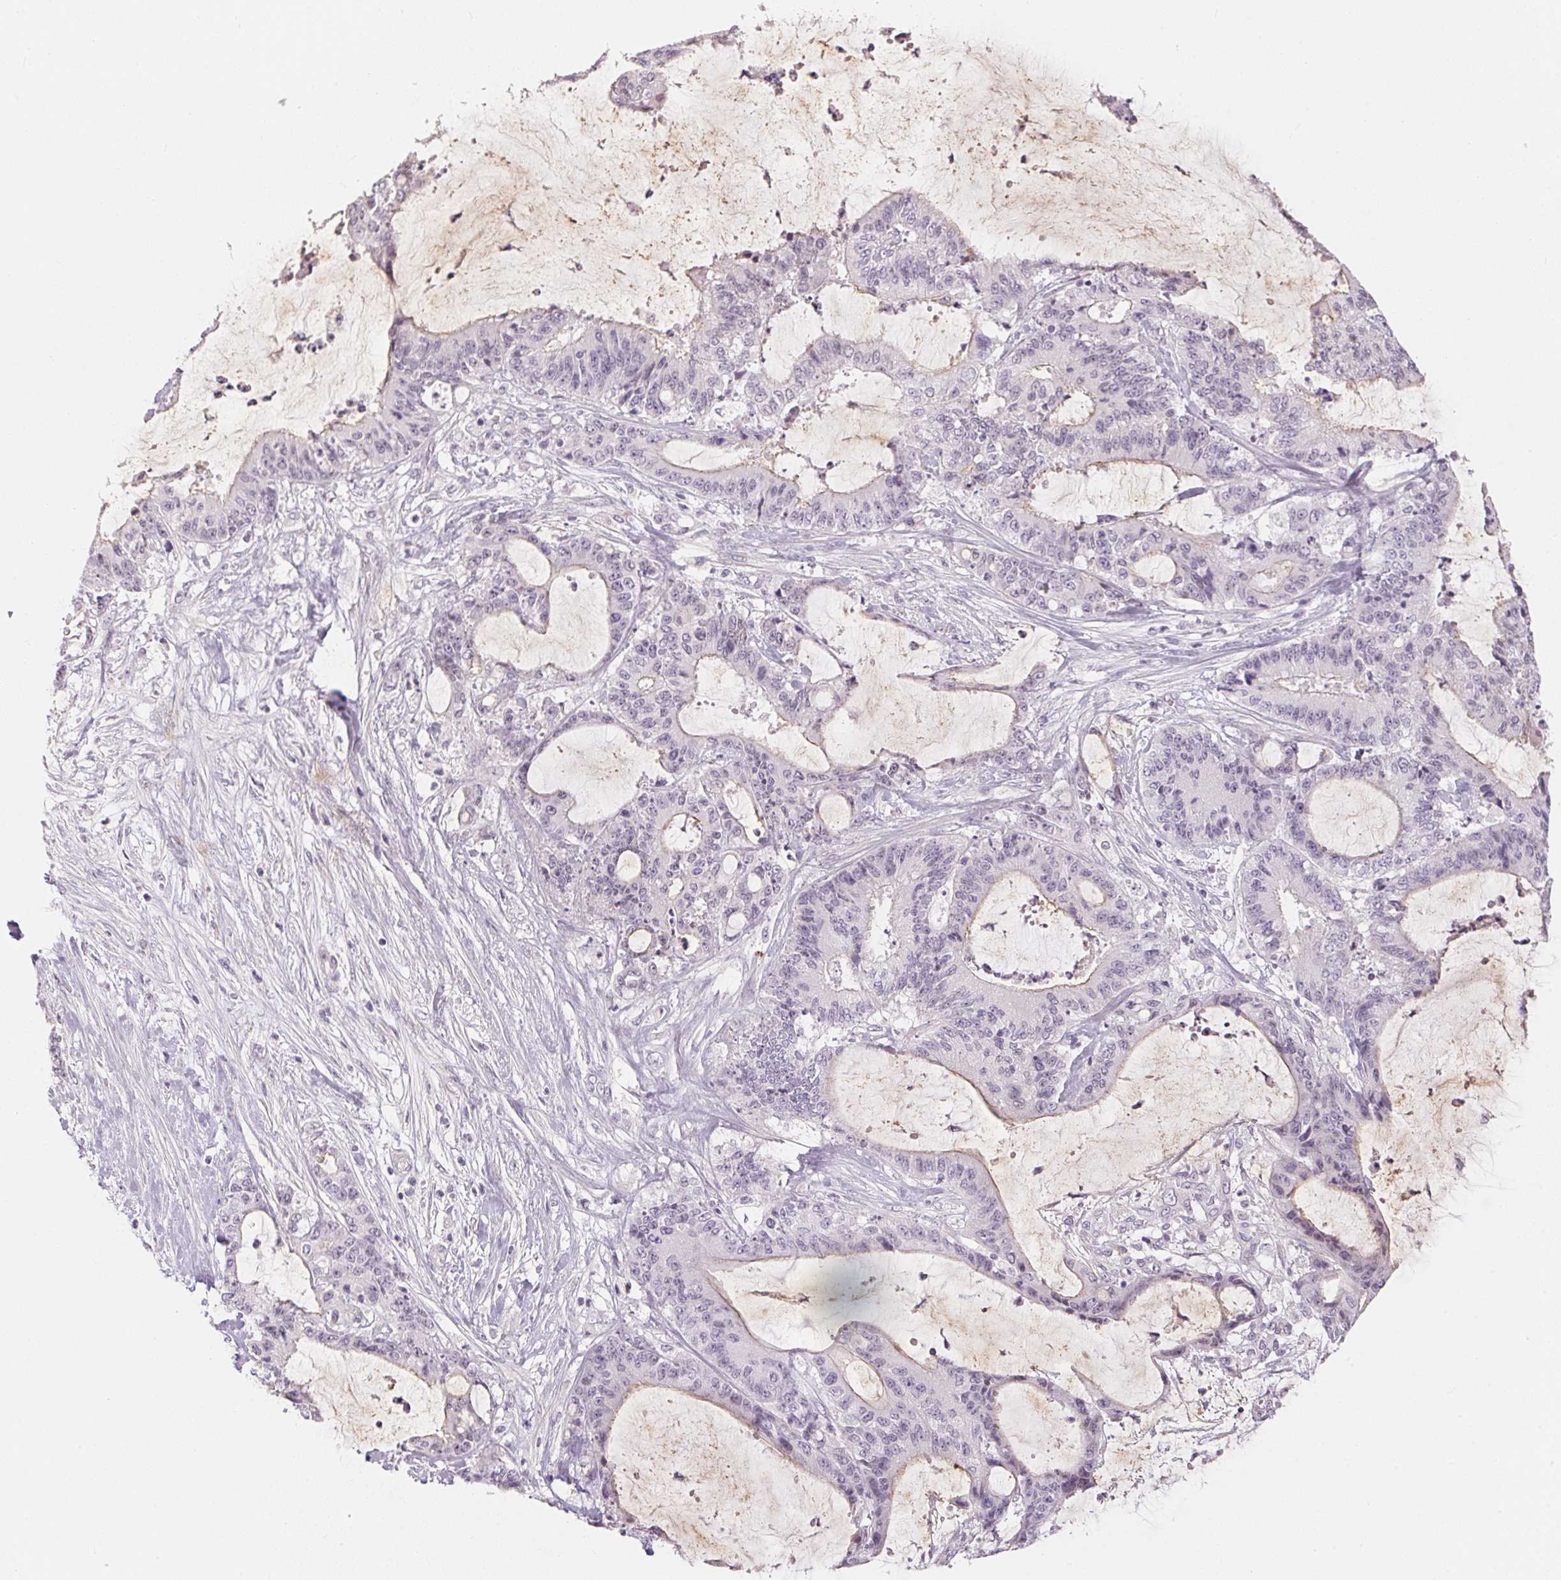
{"staining": {"intensity": "negative", "quantity": "none", "location": "none"}, "tissue": "liver cancer", "cell_type": "Tumor cells", "image_type": "cancer", "snomed": [{"axis": "morphology", "description": "Cholangiocarcinoma"}, {"axis": "topography", "description": "Liver"}], "caption": "The histopathology image reveals no staining of tumor cells in liver cholangiocarcinoma.", "gene": "GDAP1L1", "patient": {"sex": "female", "age": 73}}